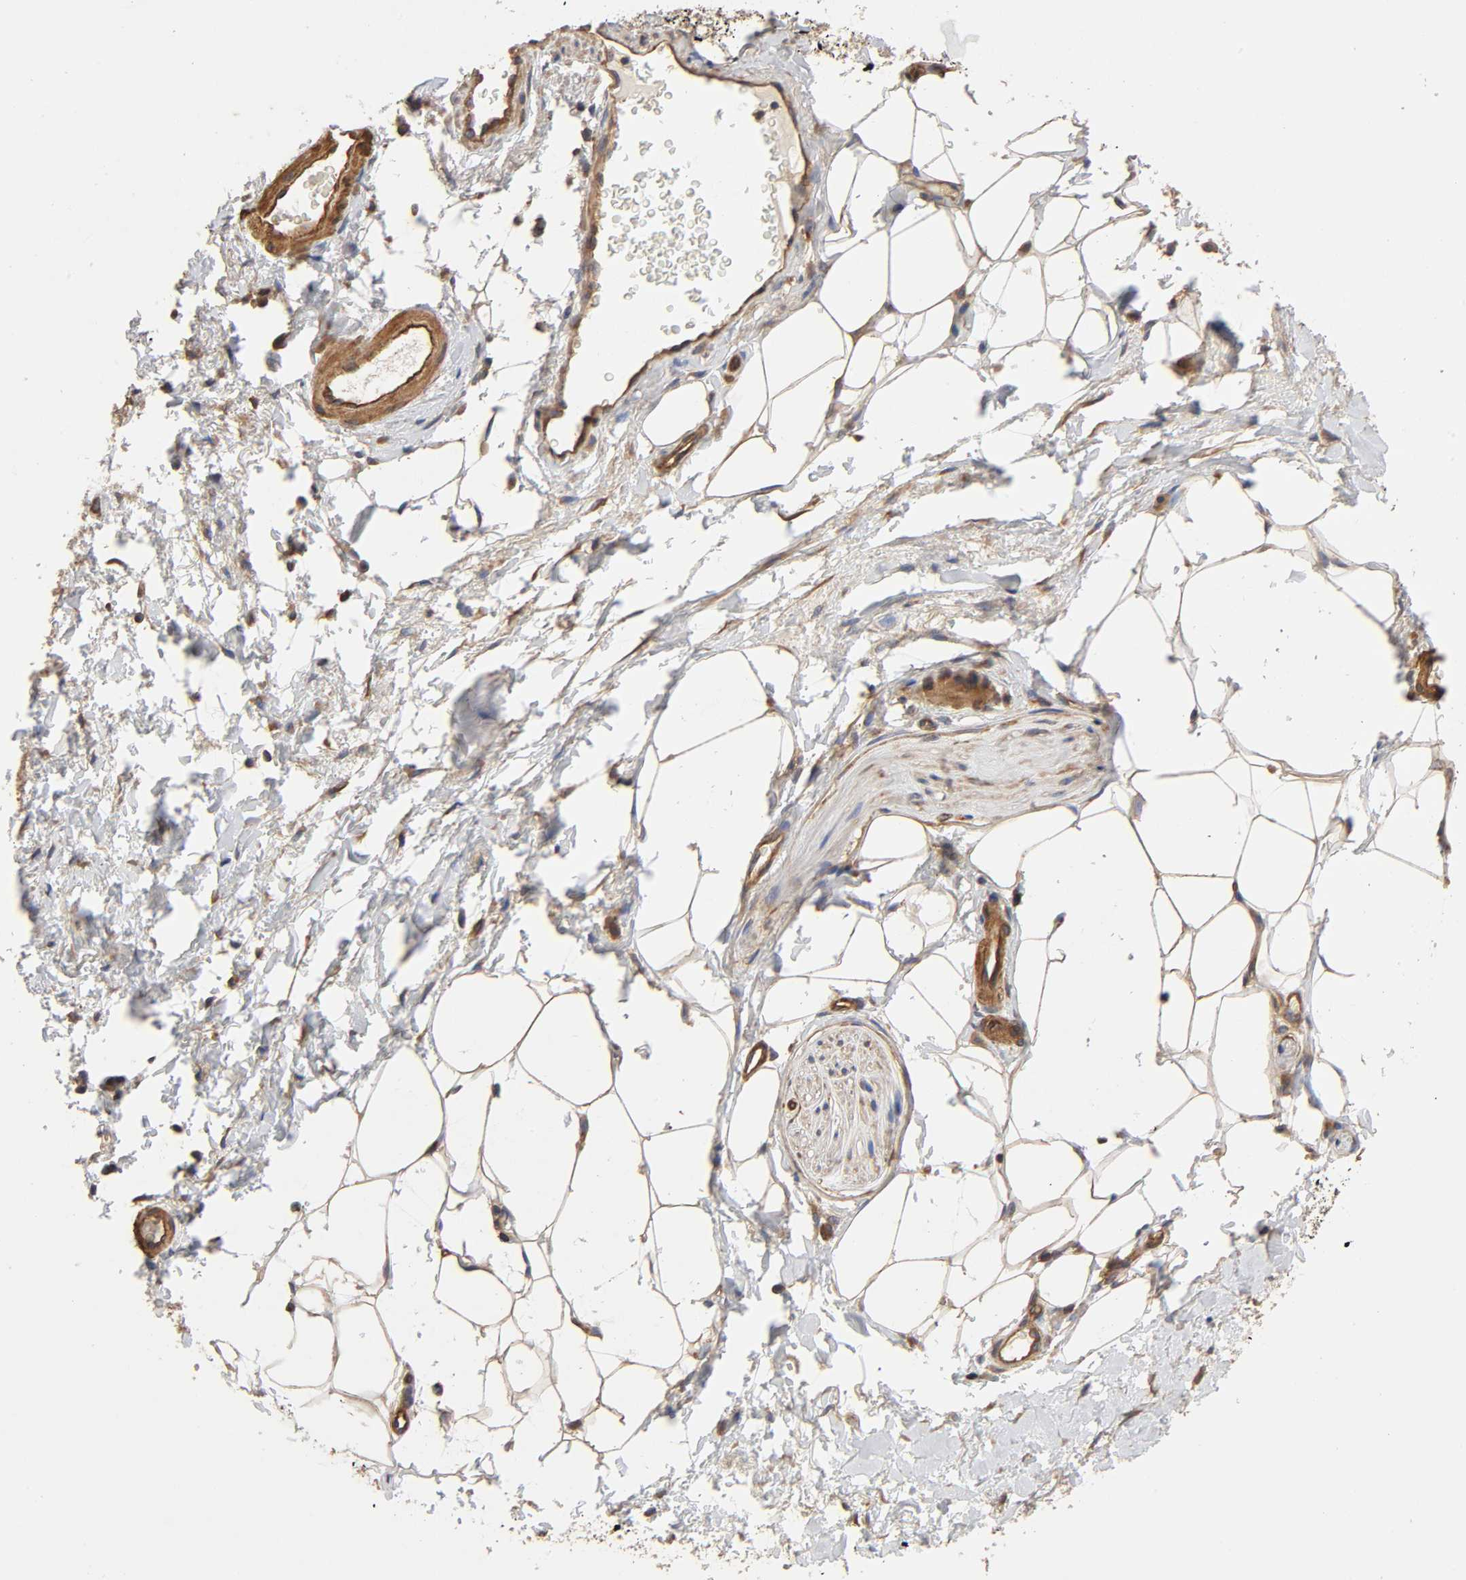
{"staining": {"intensity": "moderate", "quantity": "25%-75%", "location": "cytoplasmic/membranous"}, "tissue": "adipose tissue", "cell_type": "Adipocytes", "image_type": "normal", "snomed": [{"axis": "morphology", "description": "Normal tissue, NOS"}, {"axis": "topography", "description": "Soft tissue"}, {"axis": "topography", "description": "Peripheral nerve tissue"}], "caption": "Immunohistochemistry of normal adipose tissue demonstrates medium levels of moderate cytoplasmic/membranous positivity in about 25%-75% of adipocytes. (brown staining indicates protein expression, while blue staining denotes nuclei).", "gene": "LAMTOR2", "patient": {"sex": "female", "age": 71}}